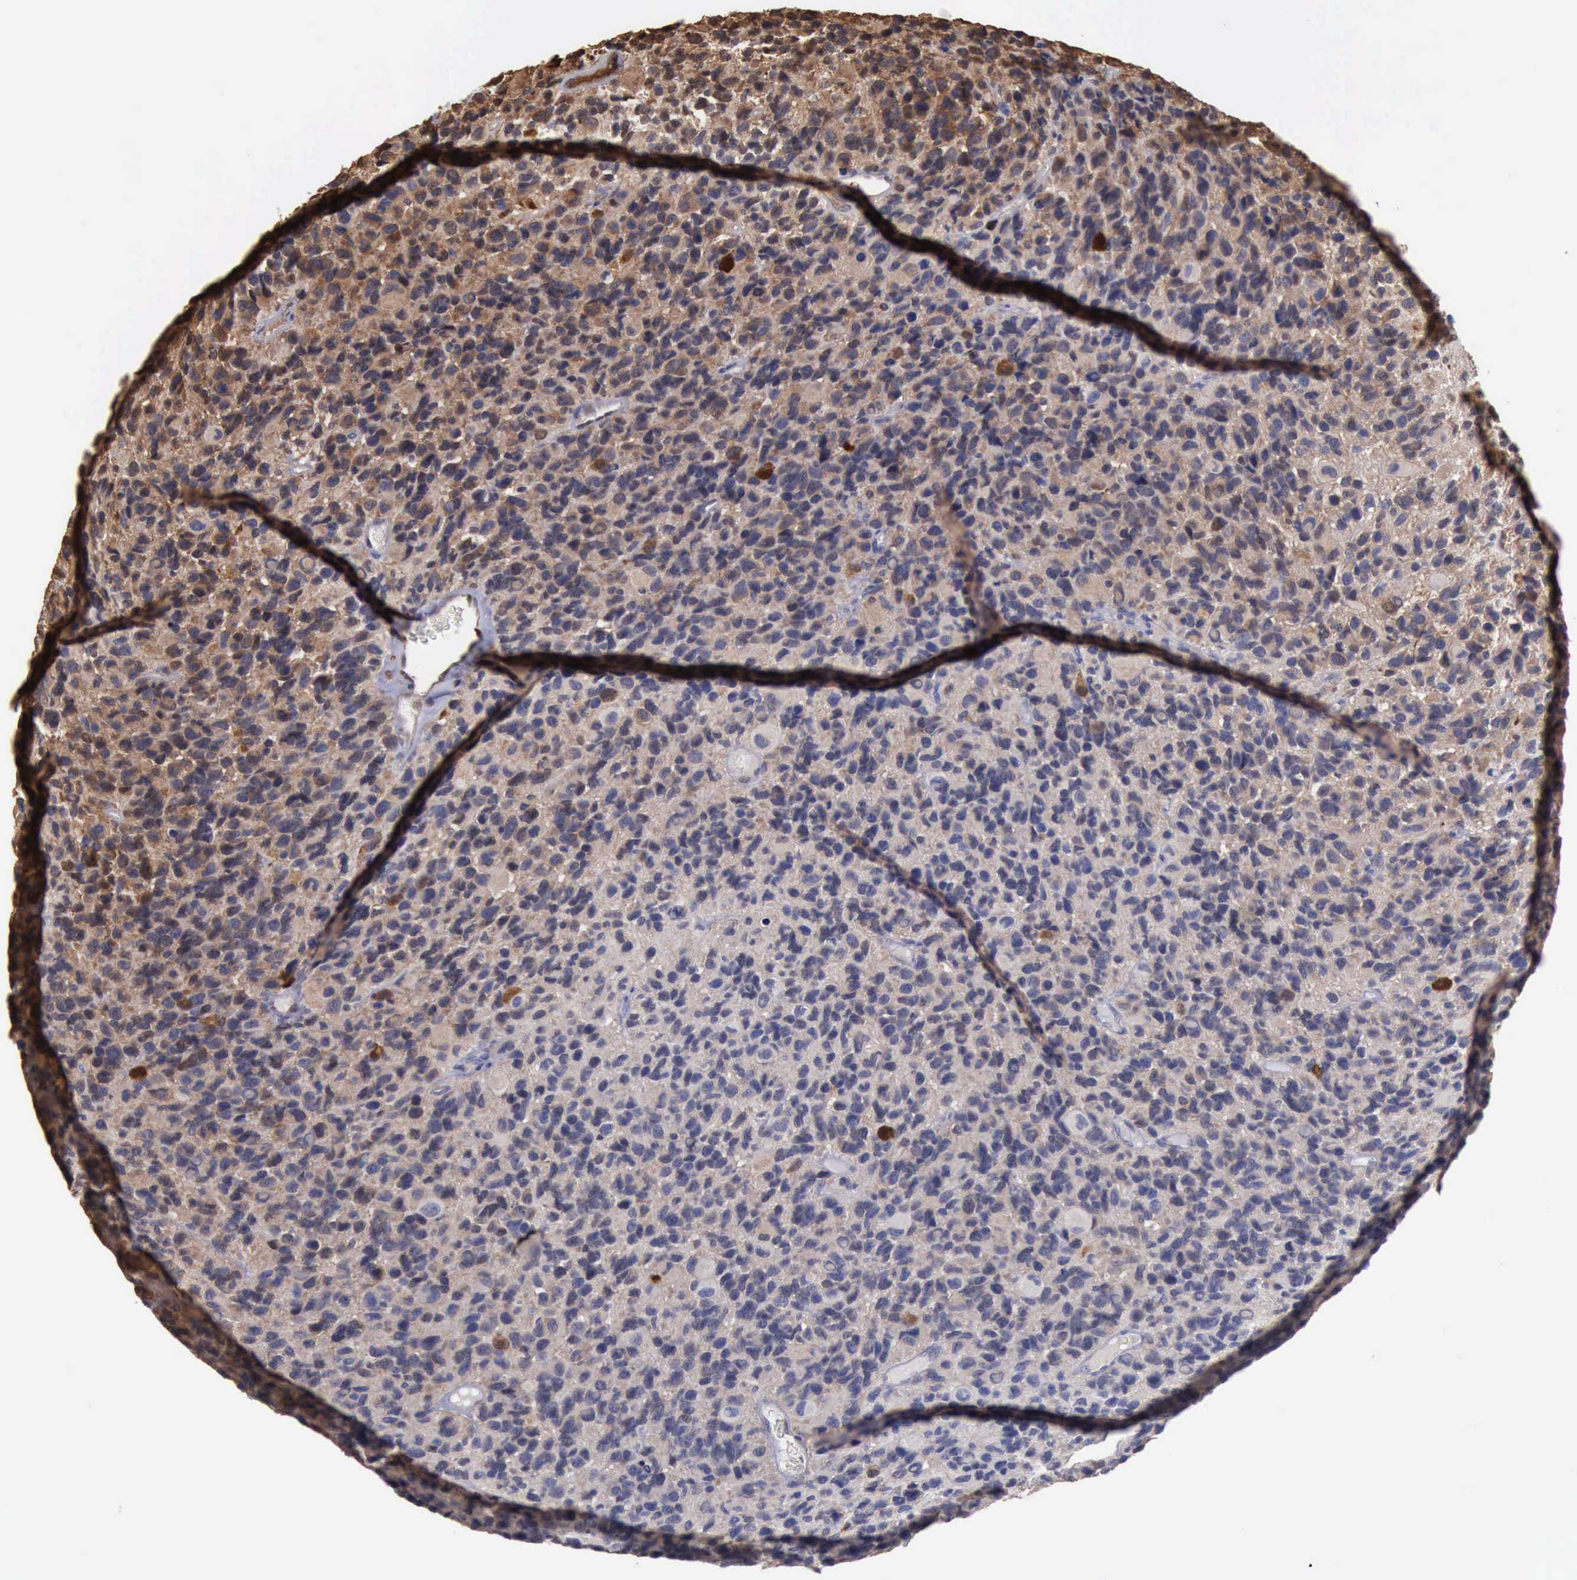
{"staining": {"intensity": "moderate", "quantity": "<25%", "location": "cytoplasmic/membranous,nuclear"}, "tissue": "glioma", "cell_type": "Tumor cells", "image_type": "cancer", "snomed": [{"axis": "morphology", "description": "Glioma, malignant, High grade"}, {"axis": "topography", "description": "Brain"}], "caption": "A histopathology image showing moderate cytoplasmic/membranous and nuclear staining in about <25% of tumor cells in glioma, as visualized by brown immunohistochemical staining.", "gene": "STAT1", "patient": {"sex": "male", "age": 77}}